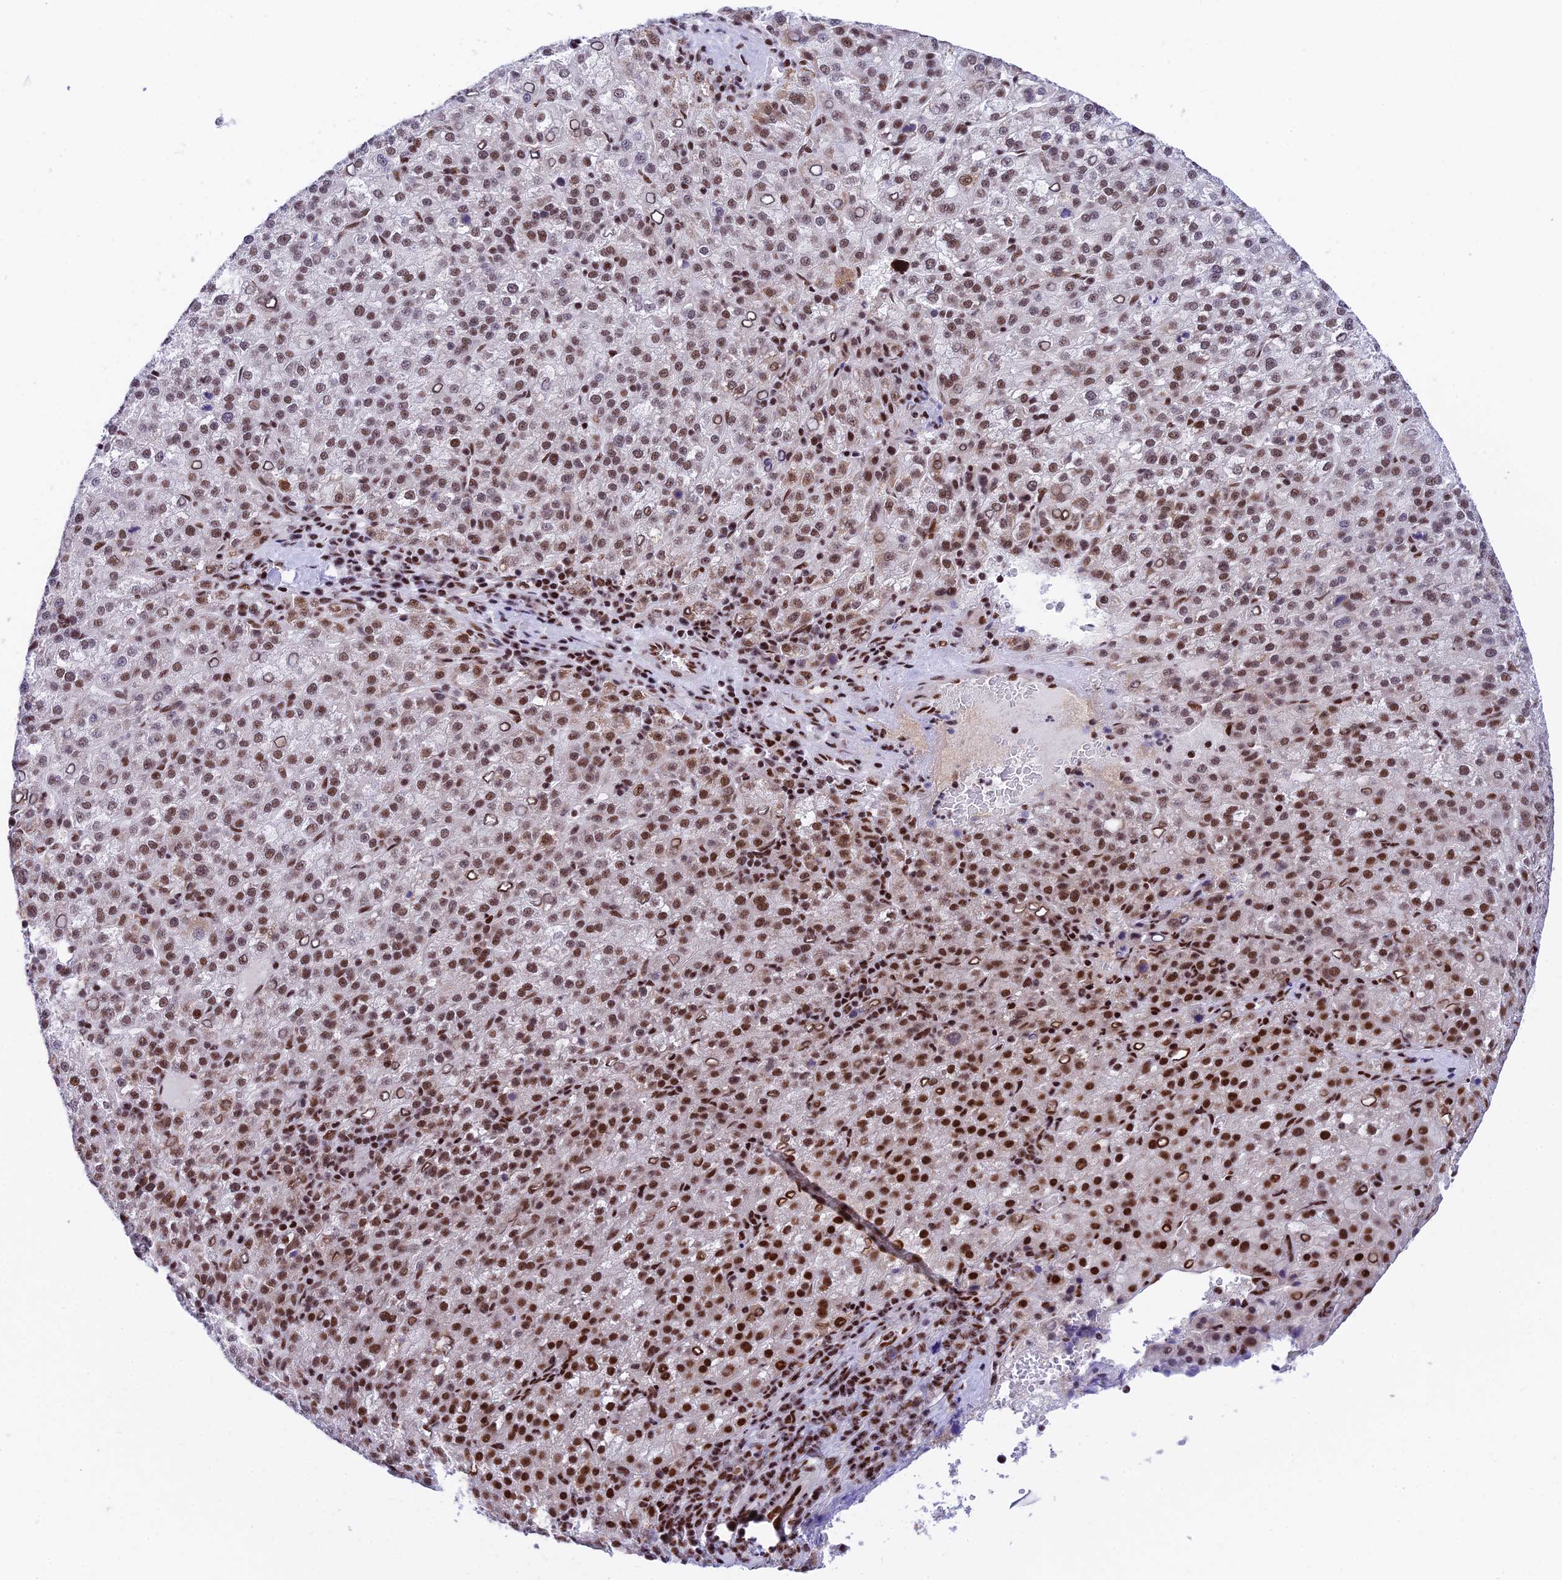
{"staining": {"intensity": "moderate", "quantity": ">75%", "location": "nuclear"}, "tissue": "liver cancer", "cell_type": "Tumor cells", "image_type": "cancer", "snomed": [{"axis": "morphology", "description": "Carcinoma, Hepatocellular, NOS"}, {"axis": "topography", "description": "Liver"}], "caption": "About >75% of tumor cells in human liver hepatocellular carcinoma demonstrate moderate nuclear protein staining as visualized by brown immunohistochemical staining.", "gene": "USP22", "patient": {"sex": "female", "age": 58}}